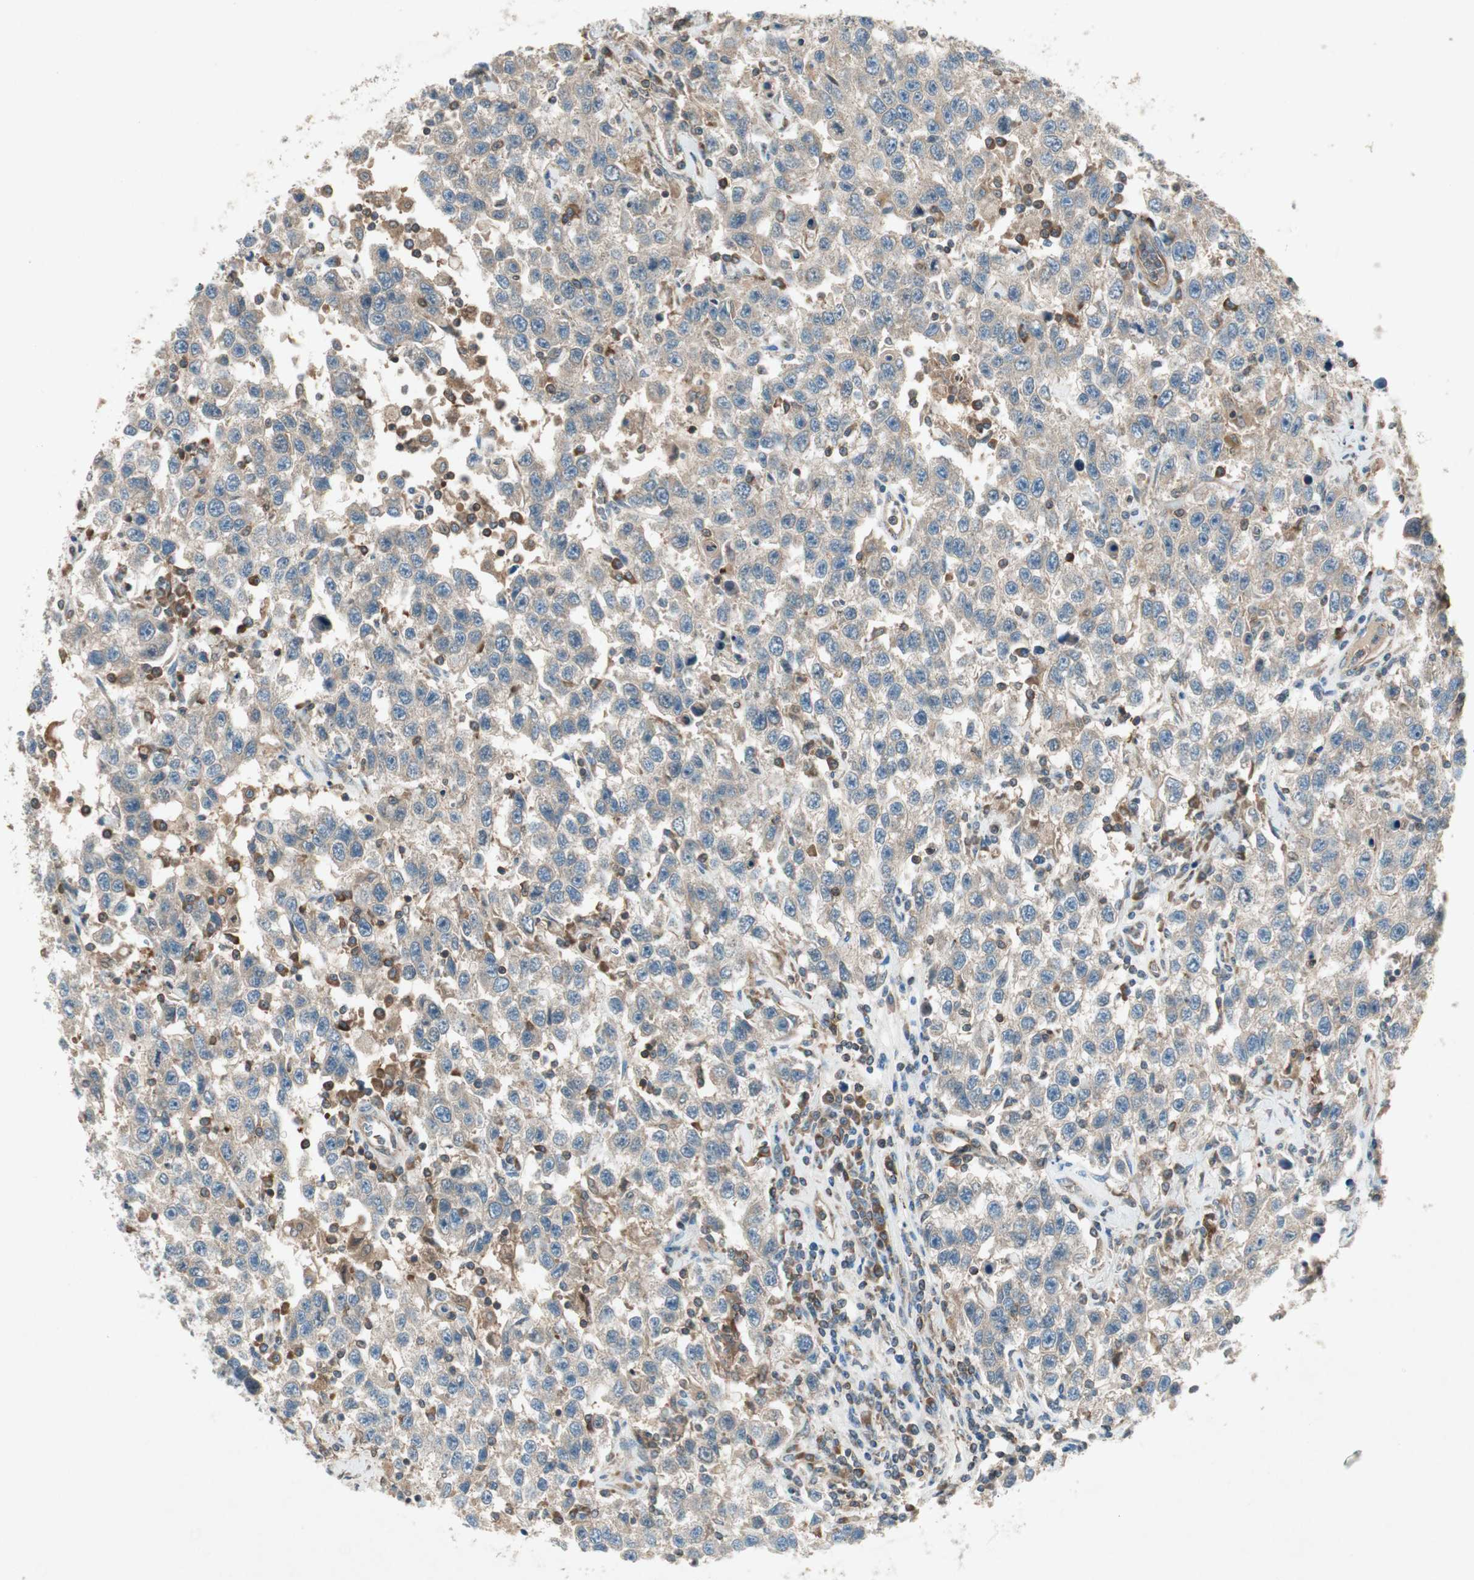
{"staining": {"intensity": "weak", "quantity": ">75%", "location": "cytoplasmic/membranous"}, "tissue": "testis cancer", "cell_type": "Tumor cells", "image_type": "cancer", "snomed": [{"axis": "morphology", "description": "Seminoma, NOS"}, {"axis": "topography", "description": "Testis"}], "caption": "A brown stain labels weak cytoplasmic/membranous expression of a protein in testis seminoma tumor cells.", "gene": "CHADL", "patient": {"sex": "male", "age": 41}}